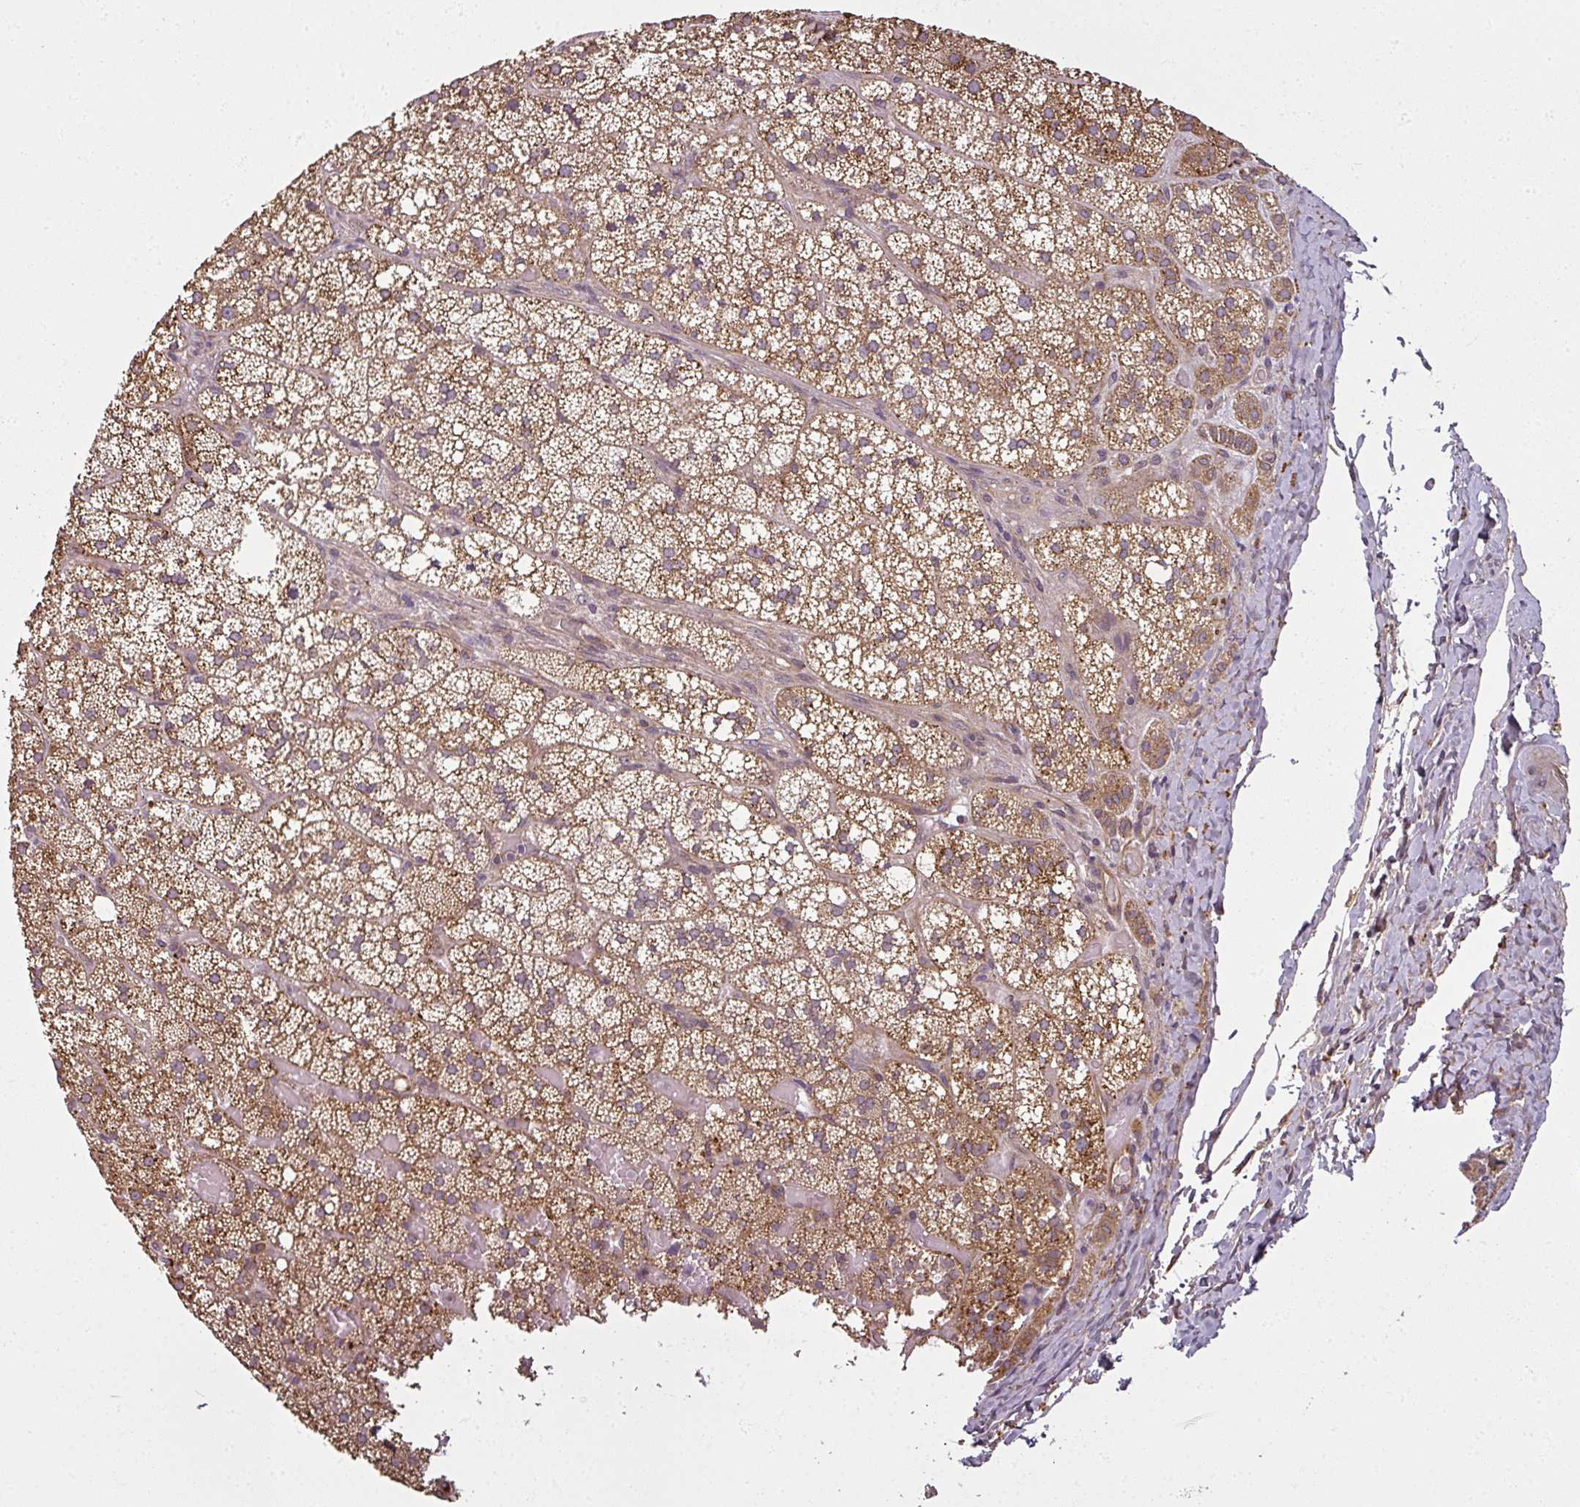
{"staining": {"intensity": "strong", "quantity": ">75%", "location": "cytoplasmic/membranous"}, "tissue": "adrenal gland", "cell_type": "Glandular cells", "image_type": "normal", "snomed": [{"axis": "morphology", "description": "Normal tissue, NOS"}, {"axis": "topography", "description": "Adrenal gland"}], "caption": "High-magnification brightfield microscopy of unremarkable adrenal gland stained with DAB (brown) and counterstained with hematoxylin (blue). glandular cells exhibit strong cytoplasmic/membranous positivity is present in about>75% of cells.", "gene": "DIMT1", "patient": {"sex": "male", "age": 53}}